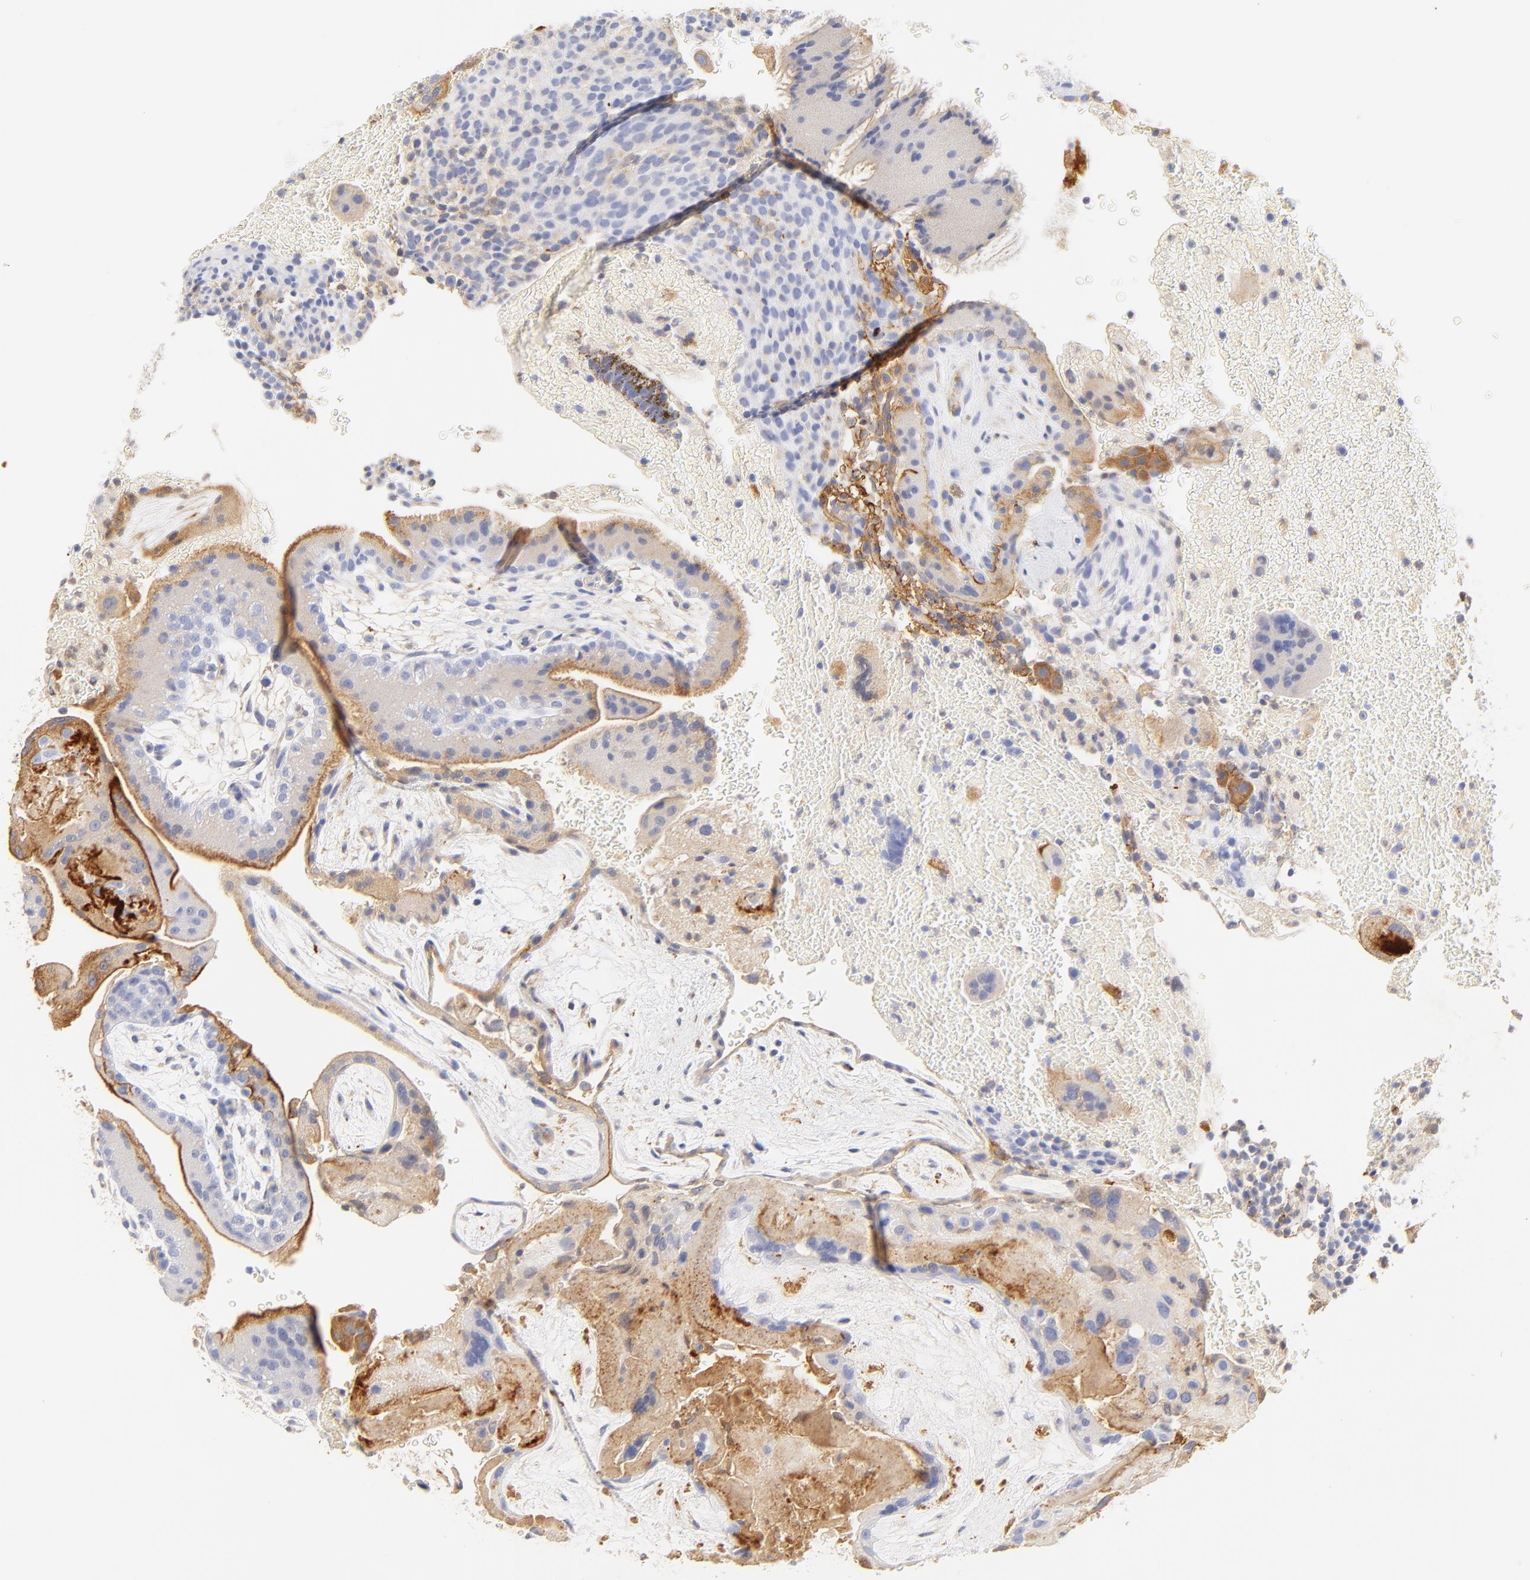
{"staining": {"intensity": "moderate", "quantity": ">75%", "location": "cytoplasmic/membranous"}, "tissue": "placenta", "cell_type": "Trophoblastic cells", "image_type": "normal", "snomed": [{"axis": "morphology", "description": "Normal tissue, NOS"}, {"axis": "topography", "description": "Placenta"}], "caption": "Immunohistochemistry (IHC) staining of benign placenta, which exhibits medium levels of moderate cytoplasmic/membranous positivity in approximately >75% of trophoblastic cells indicating moderate cytoplasmic/membranous protein positivity. The staining was performed using DAB (3,3'-diaminobenzidine) (brown) for protein detection and nuclei were counterstained in hematoxylin (blue).", "gene": "MDGA2", "patient": {"sex": "female", "age": 19}}